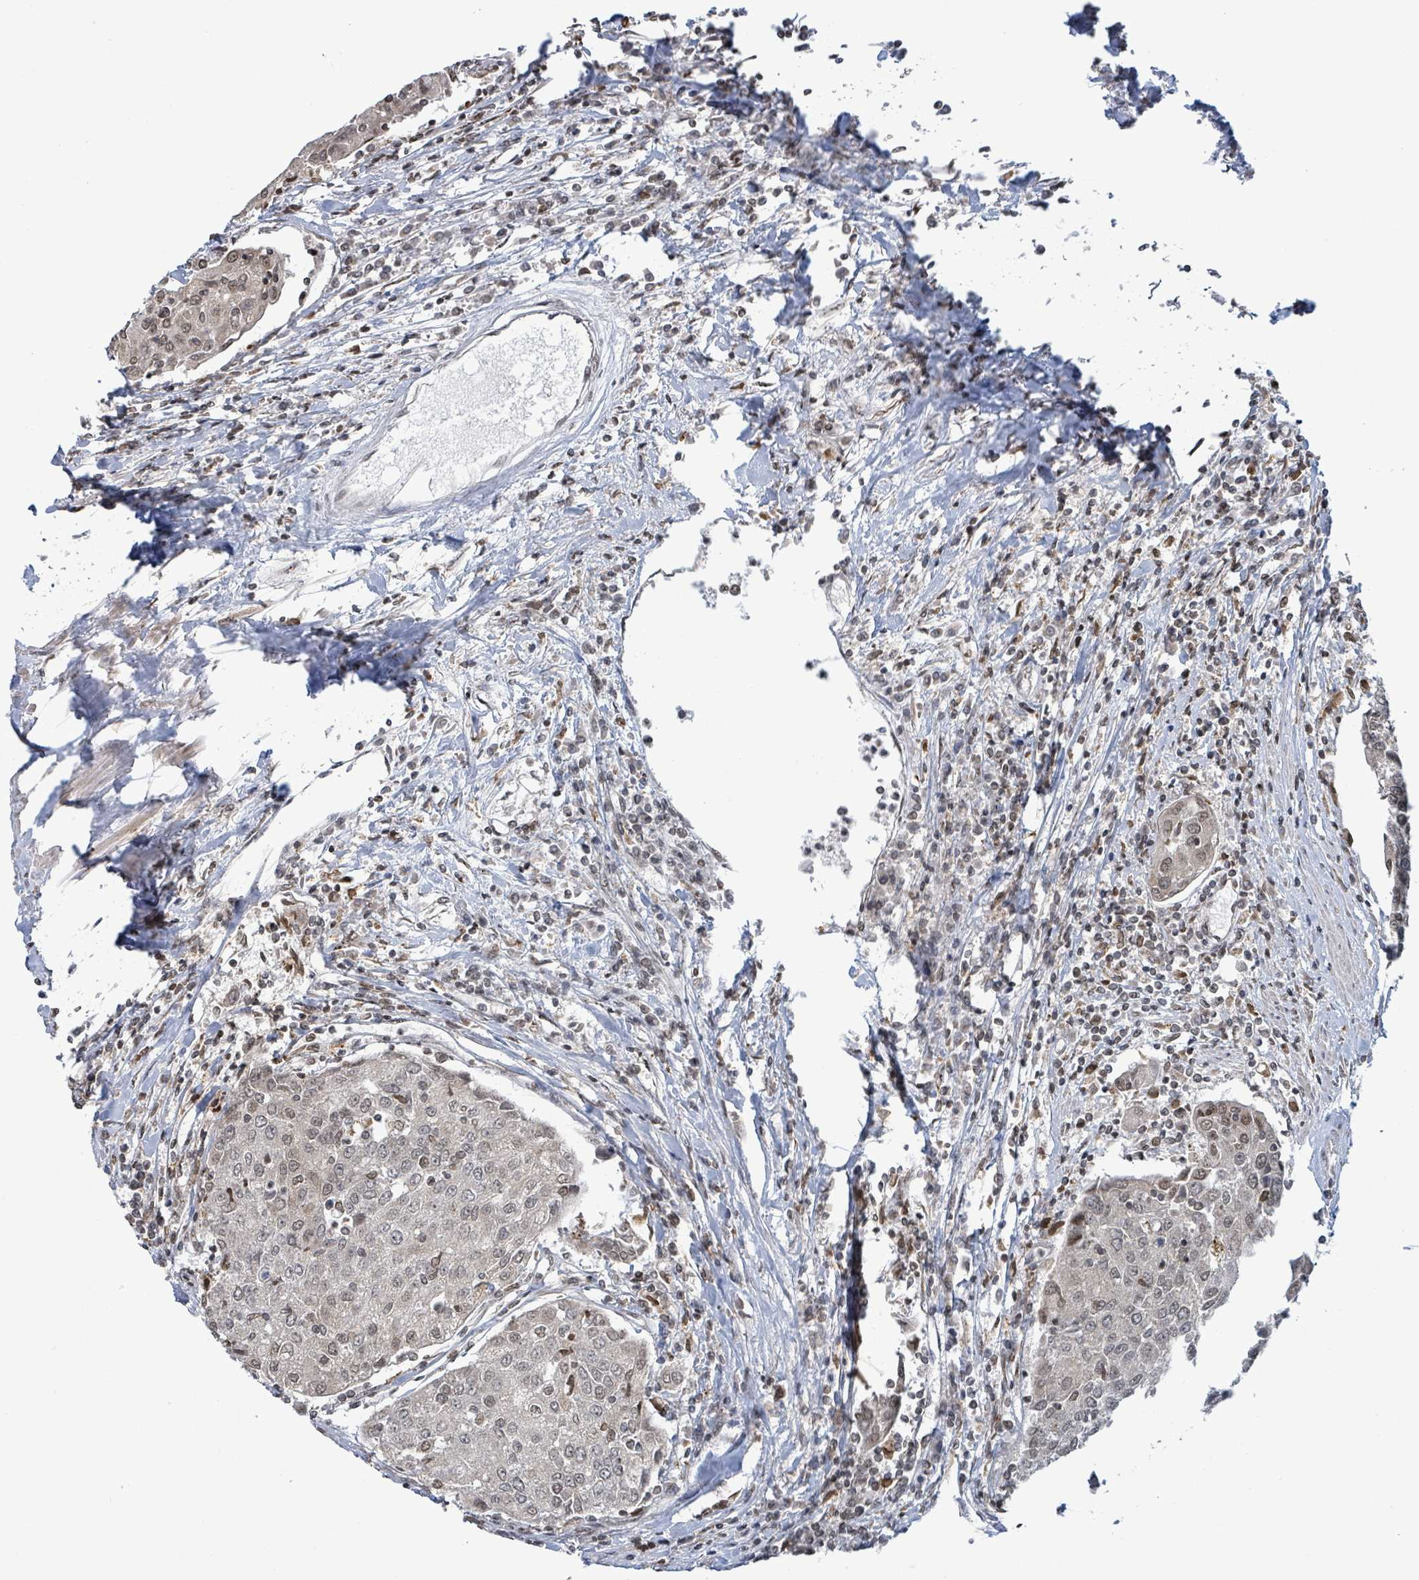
{"staining": {"intensity": "weak", "quantity": "25%-75%", "location": "nuclear"}, "tissue": "urothelial cancer", "cell_type": "Tumor cells", "image_type": "cancer", "snomed": [{"axis": "morphology", "description": "Urothelial carcinoma, High grade"}, {"axis": "topography", "description": "Urinary bladder"}], "caption": "A low amount of weak nuclear positivity is seen in approximately 25%-75% of tumor cells in high-grade urothelial carcinoma tissue.", "gene": "SBF2", "patient": {"sex": "female", "age": 85}}